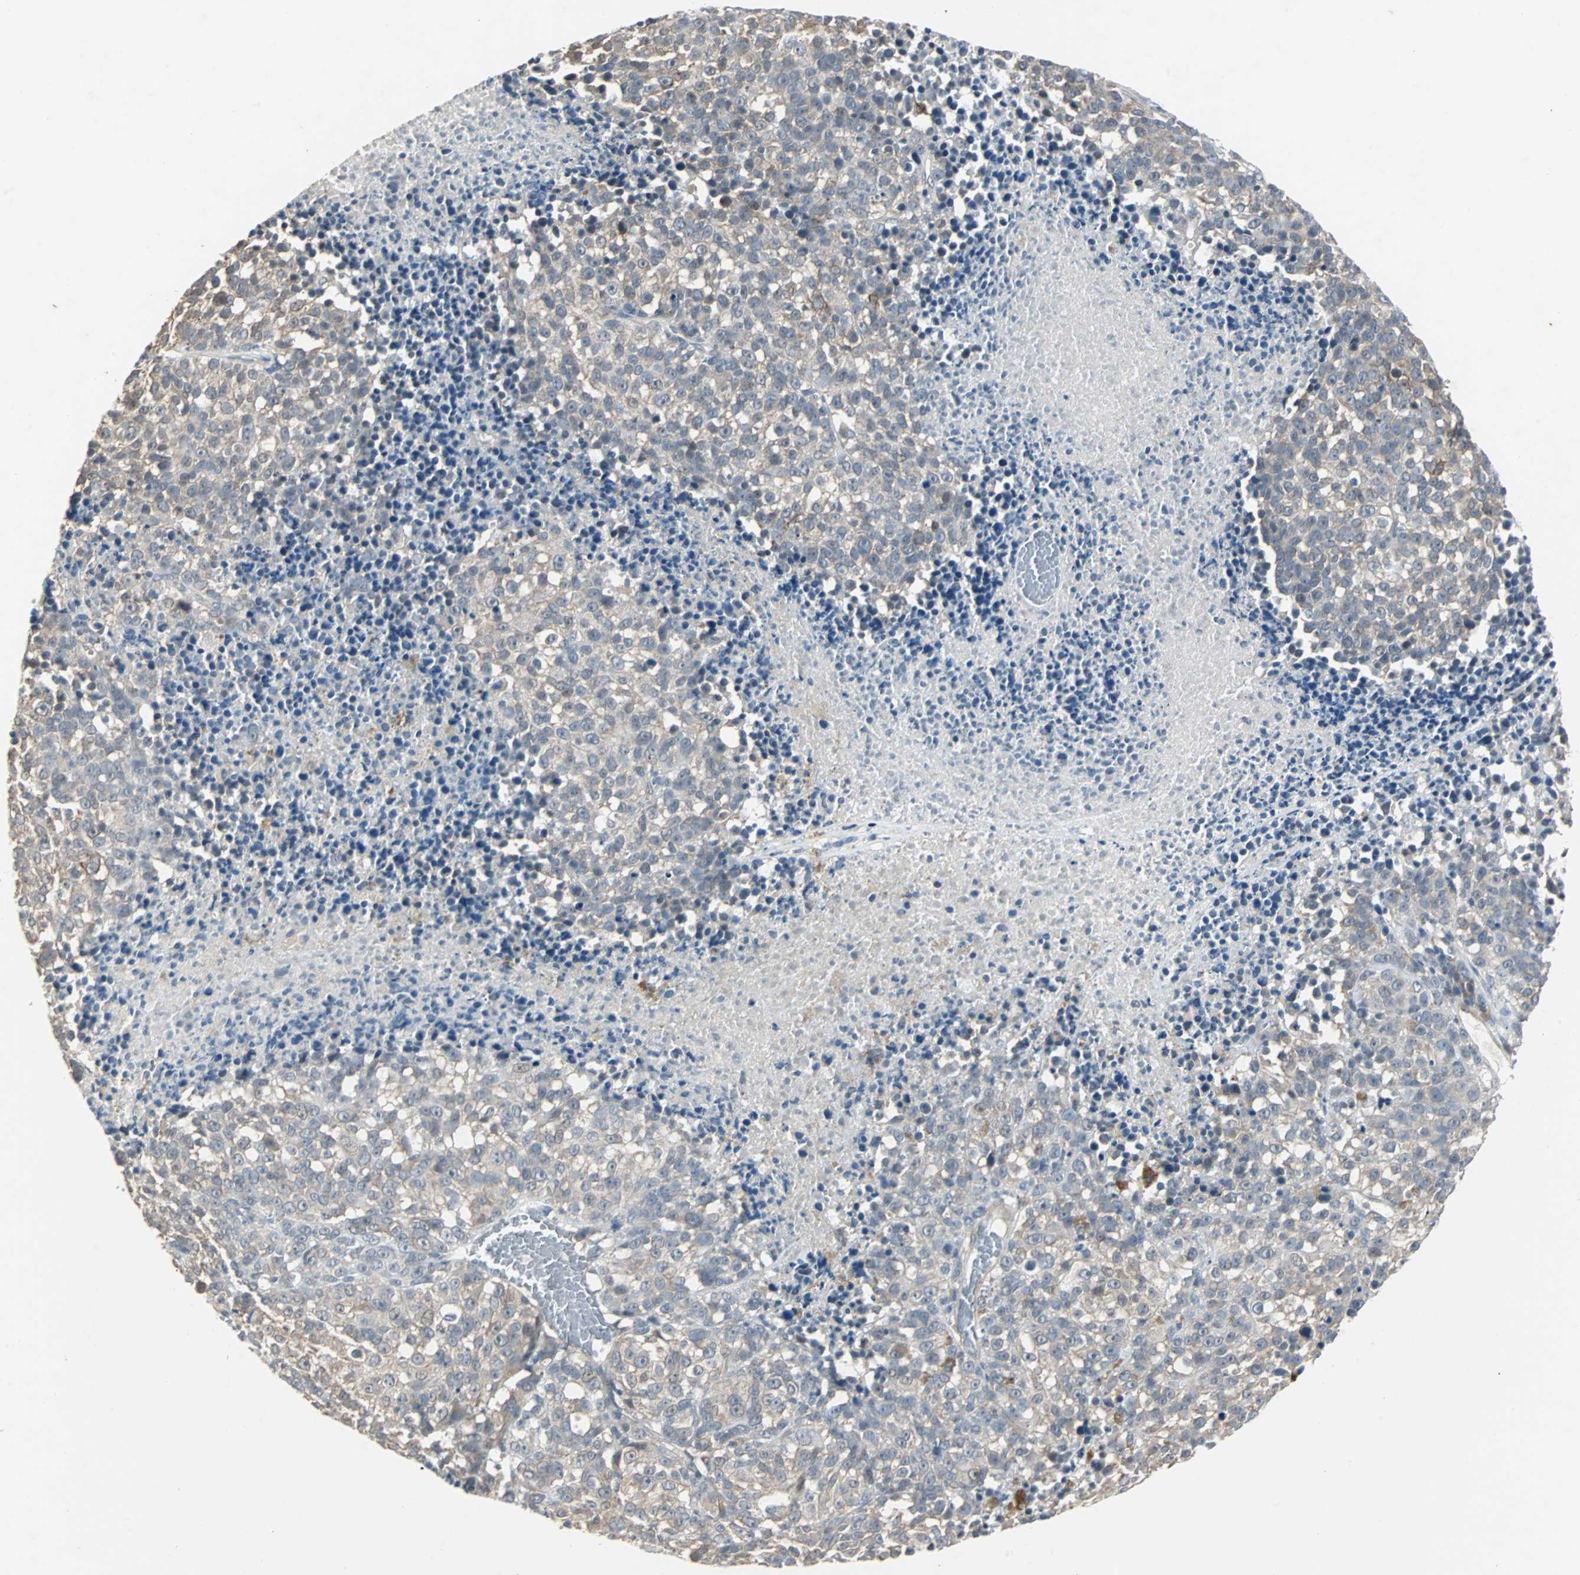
{"staining": {"intensity": "weak", "quantity": "<25%", "location": "cytoplasmic/membranous"}, "tissue": "melanoma", "cell_type": "Tumor cells", "image_type": "cancer", "snomed": [{"axis": "morphology", "description": "Malignant melanoma, Metastatic site"}, {"axis": "topography", "description": "Cerebral cortex"}], "caption": "This is a photomicrograph of IHC staining of melanoma, which shows no expression in tumor cells.", "gene": "CMC2", "patient": {"sex": "female", "age": 52}}